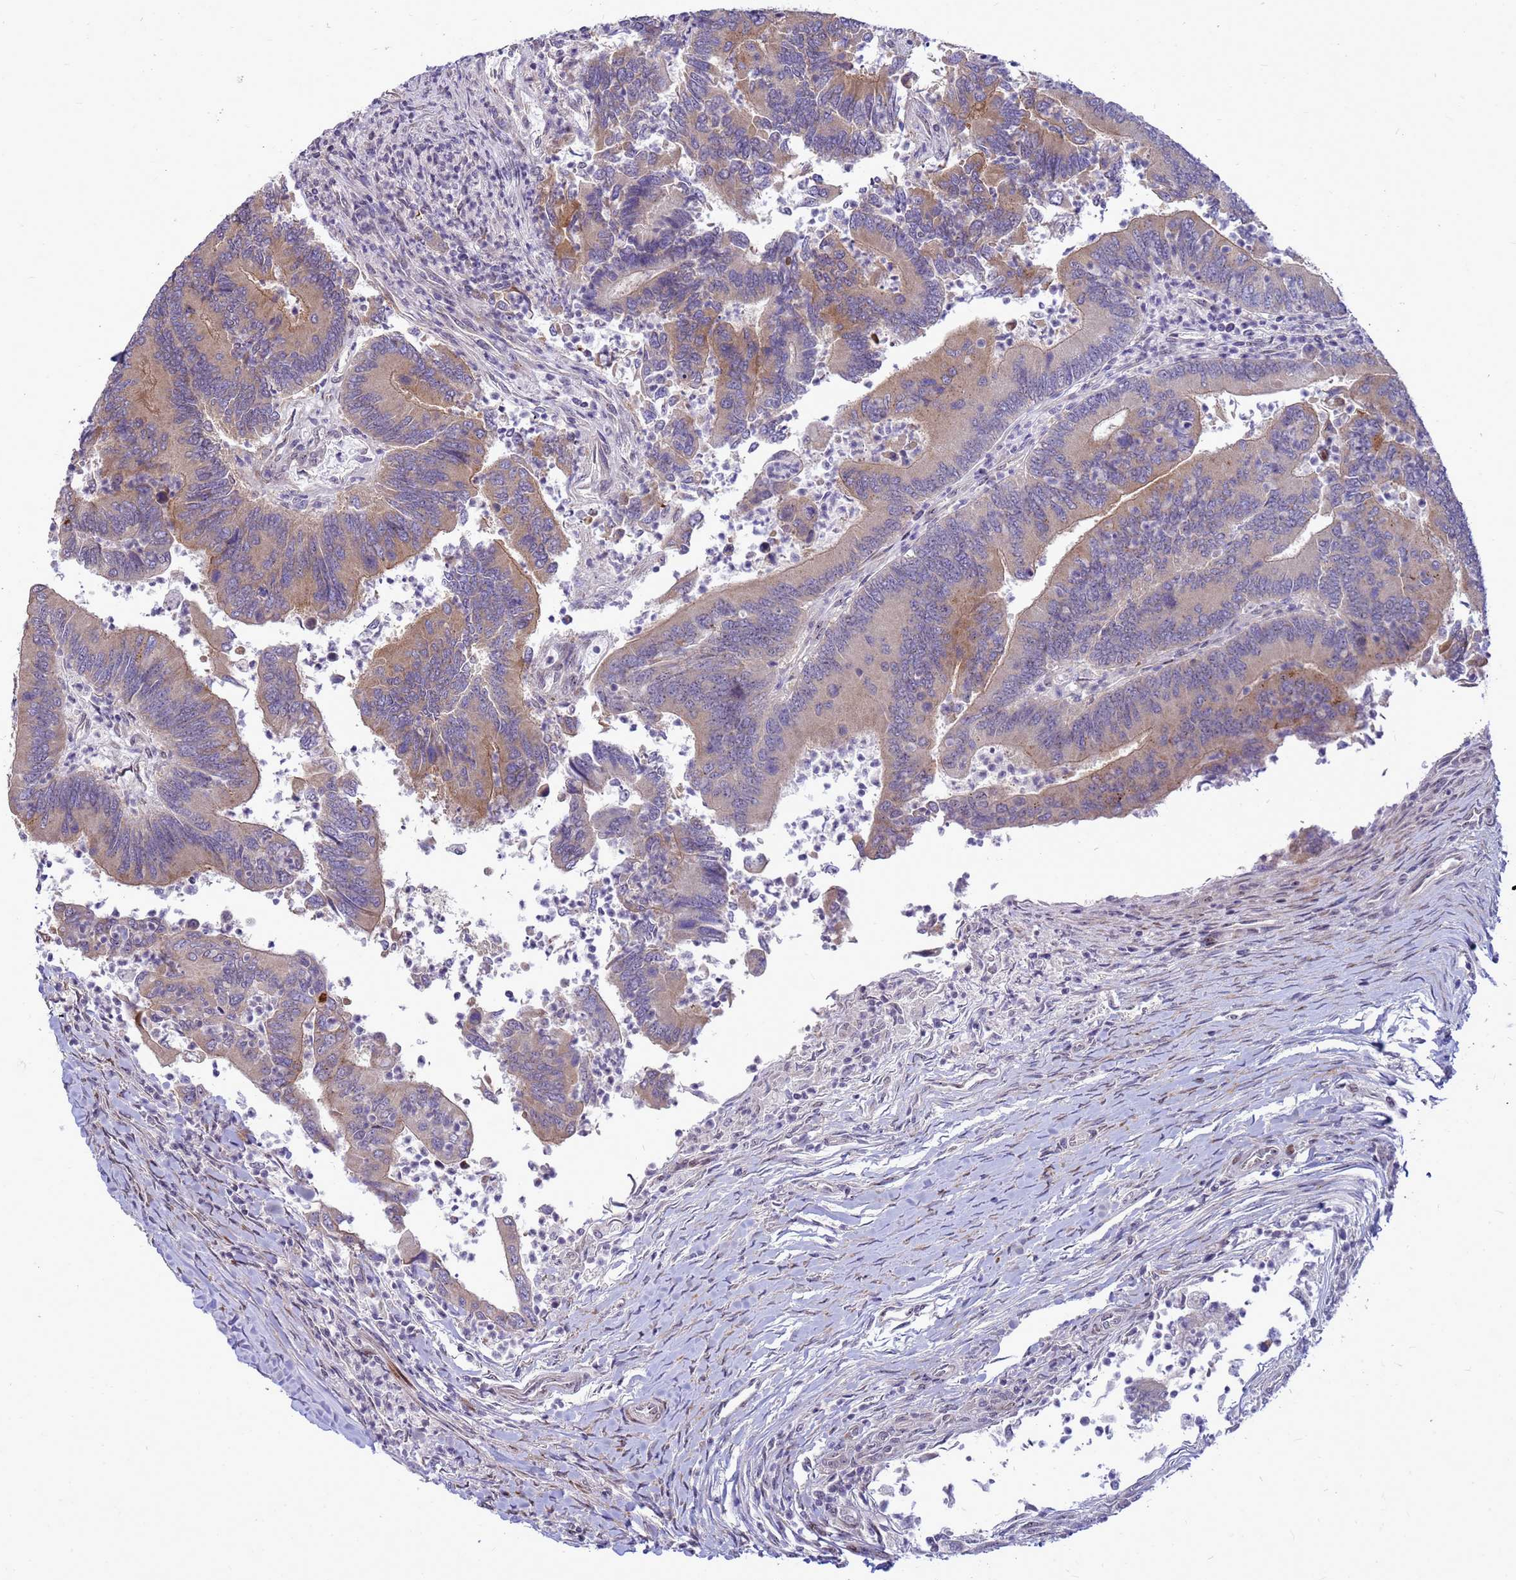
{"staining": {"intensity": "moderate", "quantity": "<25%", "location": "cytoplasmic/membranous"}, "tissue": "colorectal cancer", "cell_type": "Tumor cells", "image_type": "cancer", "snomed": [{"axis": "morphology", "description": "Adenocarcinoma, NOS"}, {"axis": "topography", "description": "Colon"}], "caption": "Colorectal adenocarcinoma stained with immunohistochemistry shows moderate cytoplasmic/membranous staining in about <25% of tumor cells. (DAB IHC with brightfield microscopy, high magnification).", "gene": "RSPO1", "patient": {"sex": "female", "age": 67}}